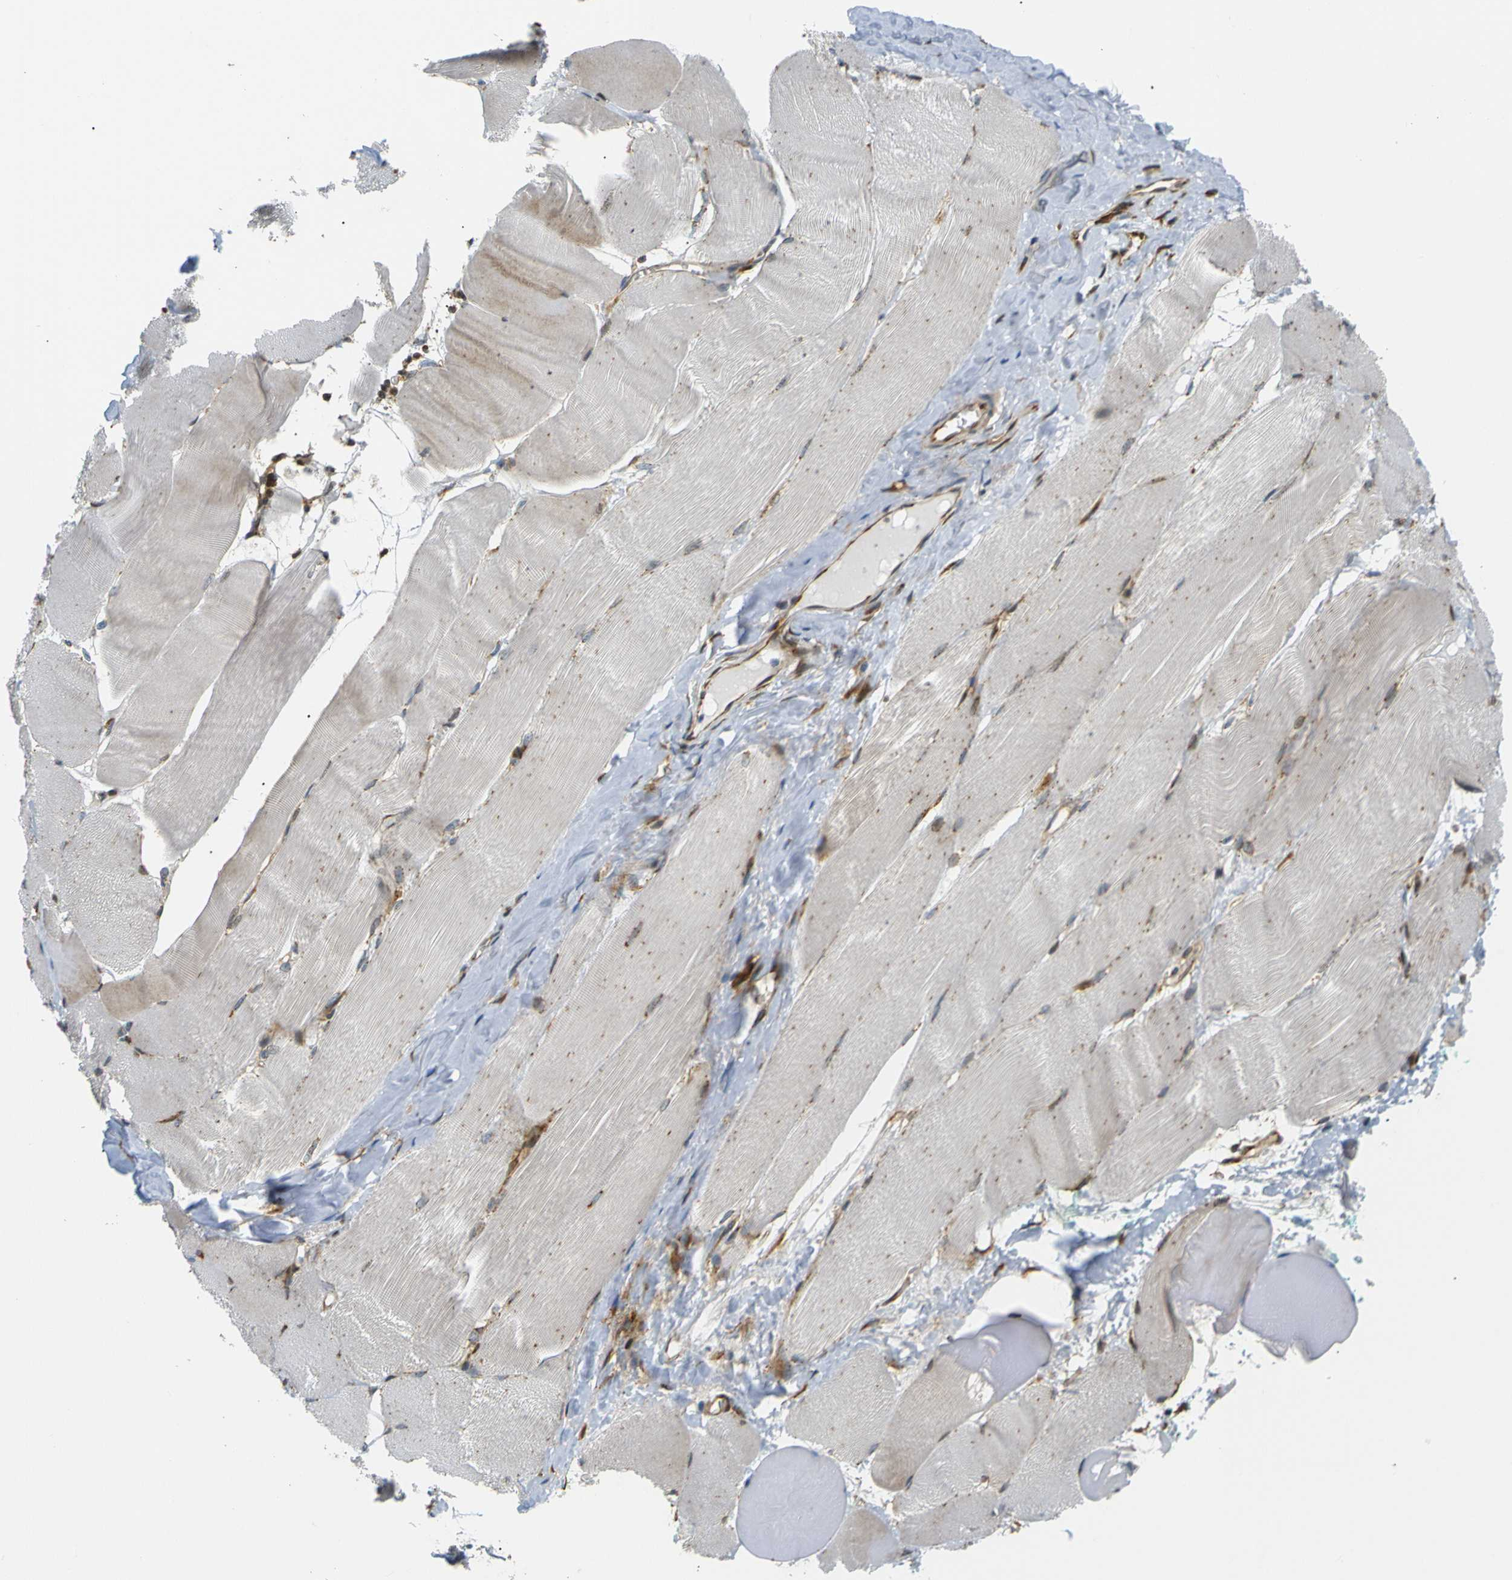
{"staining": {"intensity": "weak", "quantity": "<25%", "location": "cytoplasmic/membranous"}, "tissue": "skeletal muscle", "cell_type": "Myocytes", "image_type": "normal", "snomed": [{"axis": "morphology", "description": "Normal tissue, NOS"}, {"axis": "morphology", "description": "Squamous cell carcinoma, NOS"}, {"axis": "topography", "description": "Skeletal muscle"}], "caption": "IHC of normal human skeletal muscle displays no staining in myocytes.", "gene": "ABCE1", "patient": {"sex": "male", "age": 51}}